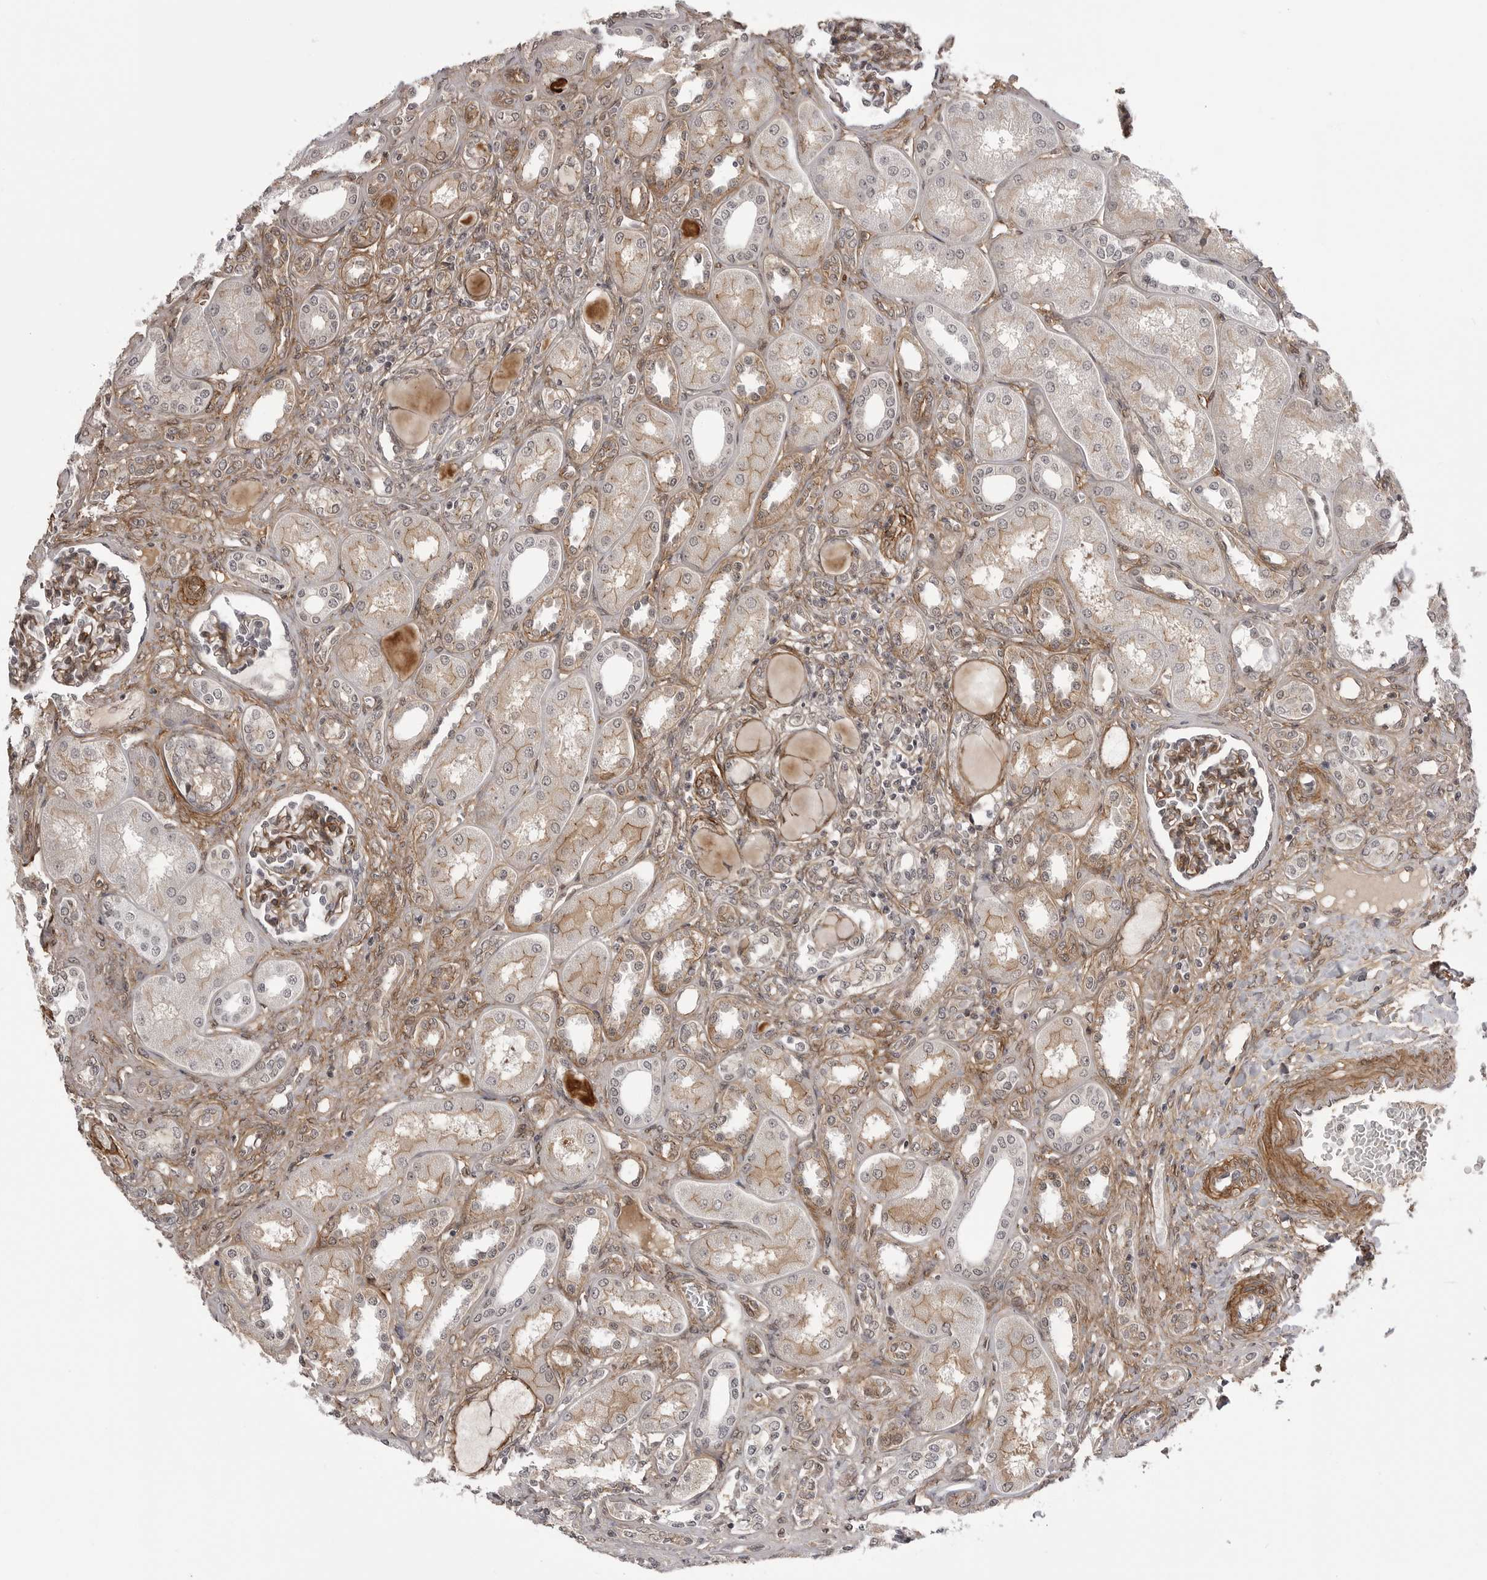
{"staining": {"intensity": "moderate", "quantity": "25%-75%", "location": "cytoplasmic/membranous"}, "tissue": "kidney", "cell_type": "Cells in glomeruli", "image_type": "normal", "snomed": [{"axis": "morphology", "description": "Normal tissue, NOS"}, {"axis": "topography", "description": "Kidney"}], "caption": "Cells in glomeruli show medium levels of moderate cytoplasmic/membranous expression in about 25%-75% of cells in normal human kidney.", "gene": "SORBS1", "patient": {"sex": "male", "age": 7}}